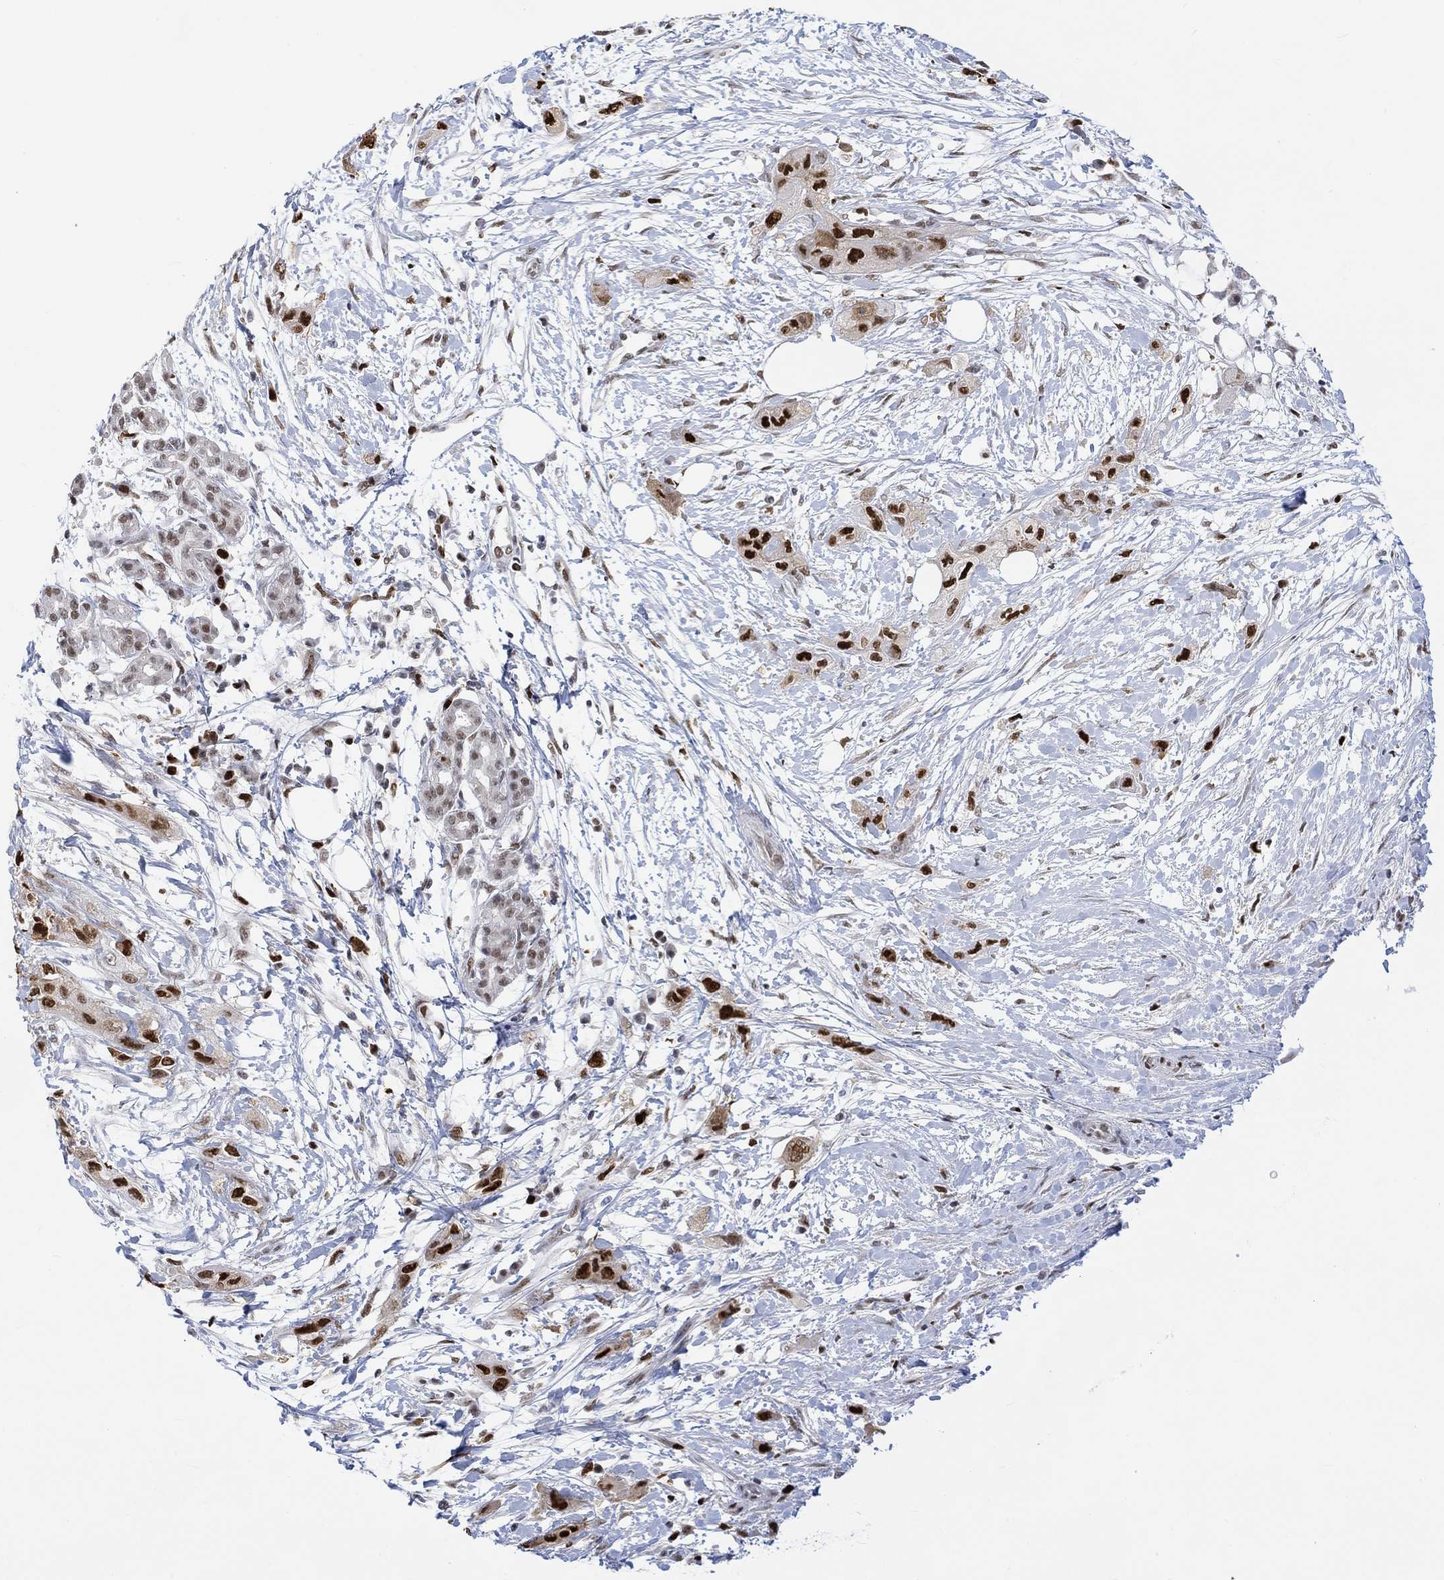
{"staining": {"intensity": "strong", "quantity": ">75%", "location": "nuclear"}, "tissue": "pancreatic cancer", "cell_type": "Tumor cells", "image_type": "cancer", "snomed": [{"axis": "morphology", "description": "Adenocarcinoma, NOS"}, {"axis": "topography", "description": "Pancreas"}], "caption": "A high amount of strong nuclear expression is present in about >75% of tumor cells in pancreatic cancer (adenocarcinoma) tissue.", "gene": "RAD54L2", "patient": {"sex": "male", "age": 72}}